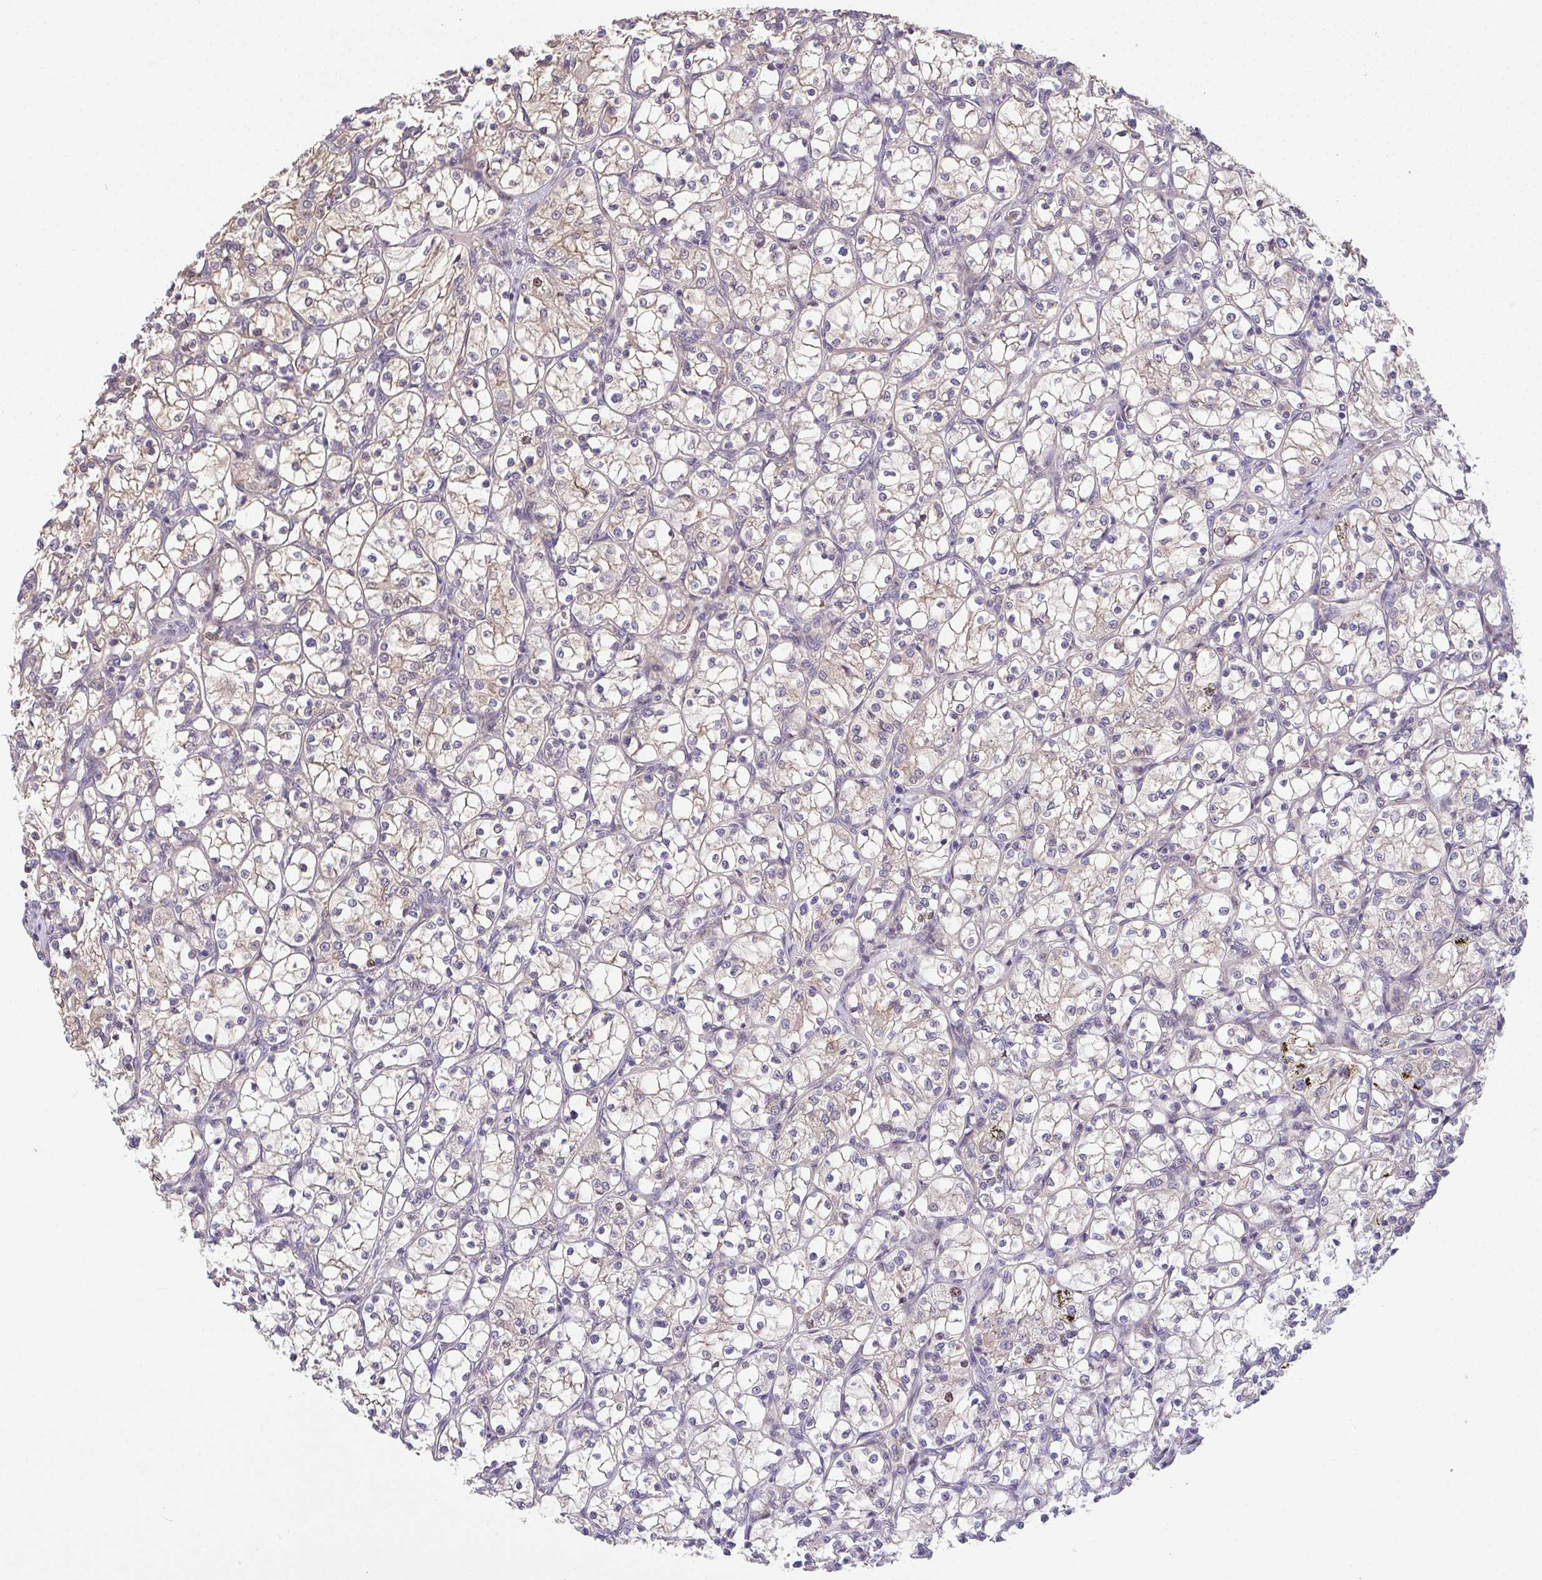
{"staining": {"intensity": "weak", "quantity": "25%-75%", "location": "cytoplasmic/membranous"}, "tissue": "renal cancer", "cell_type": "Tumor cells", "image_type": "cancer", "snomed": [{"axis": "morphology", "description": "Adenocarcinoma, NOS"}, {"axis": "topography", "description": "Kidney"}], "caption": "A brown stain labels weak cytoplasmic/membranous expression of a protein in adenocarcinoma (renal) tumor cells.", "gene": "EEF1AKMT1", "patient": {"sex": "female", "age": 69}}